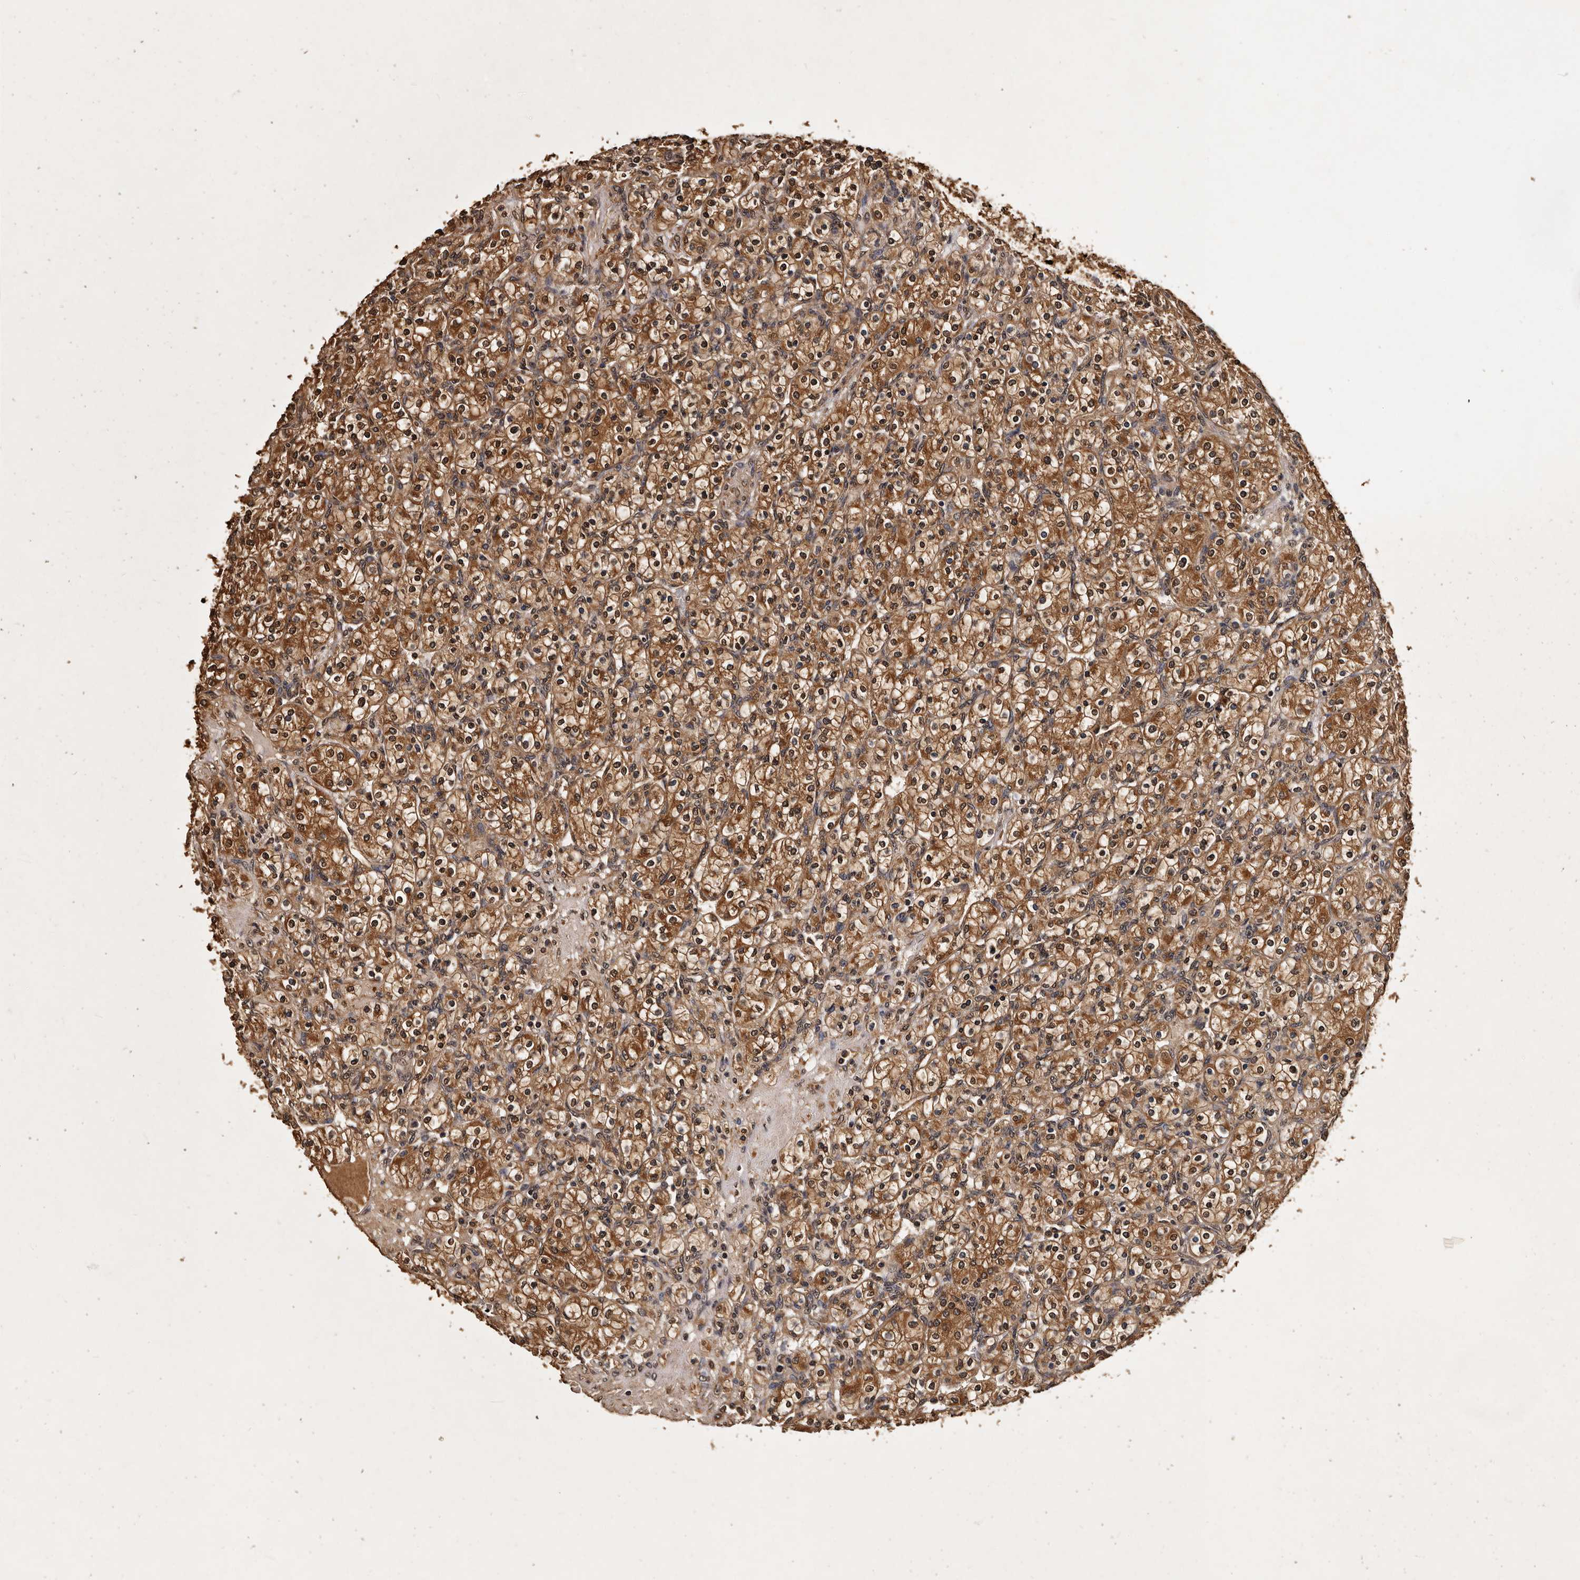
{"staining": {"intensity": "strong", "quantity": ">75%", "location": "cytoplasmic/membranous,nuclear"}, "tissue": "renal cancer", "cell_type": "Tumor cells", "image_type": "cancer", "snomed": [{"axis": "morphology", "description": "Adenocarcinoma, NOS"}, {"axis": "topography", "description": "Kidney"}], "caption": "Brown immunohistochemical staining in adenocarcinoma (renal) exhibits strong cytoplasmic/membranous and nuclear expression in approximately >75% of tumor cells.", "gene": "PARS2", "patient": {"sex": "male", "age": 77}}